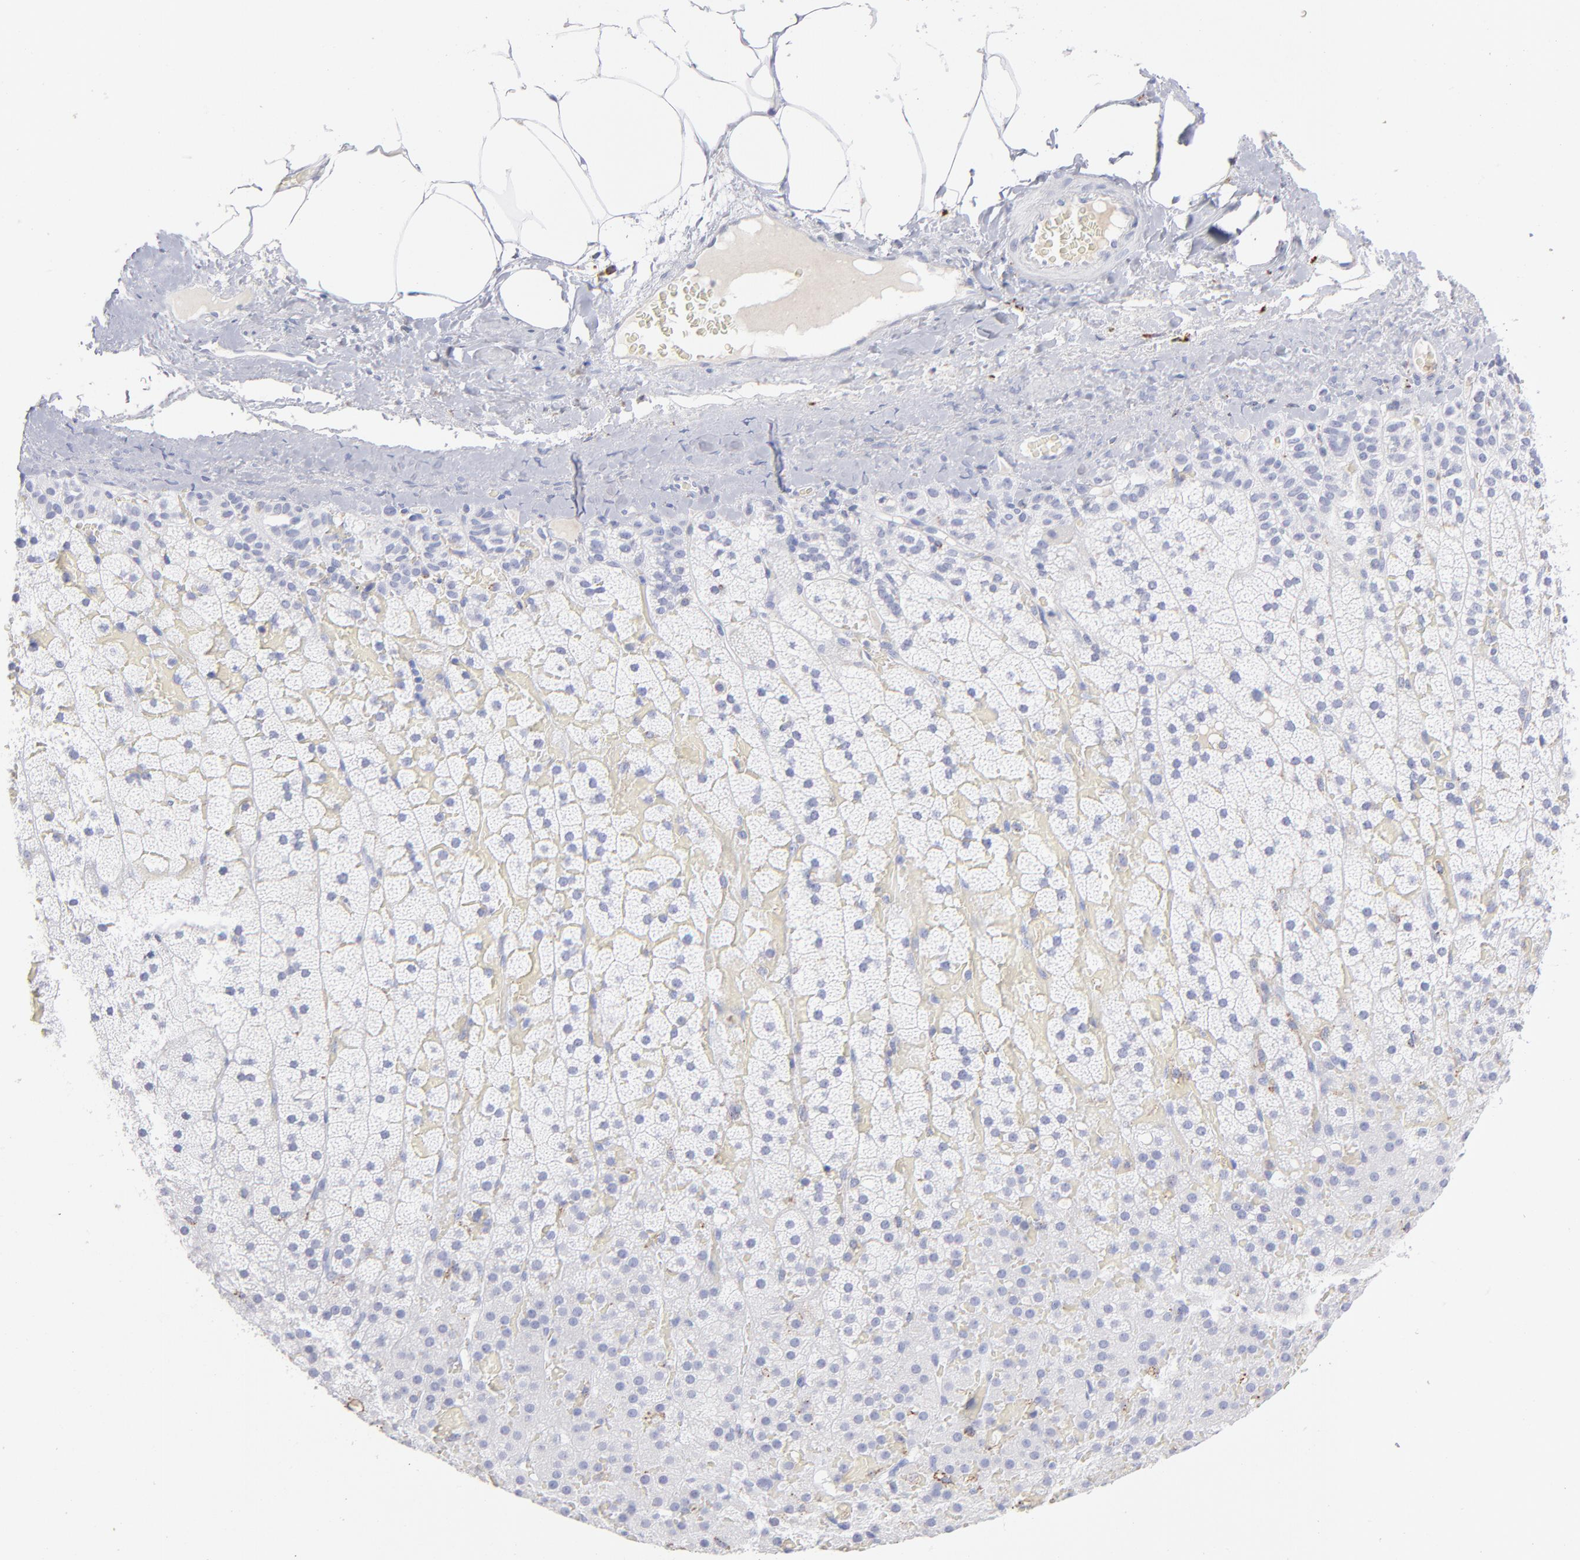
{"staining": {"intensity": "negative", "quantity": "none", "location": "none"}, "tissue": "adrenal gland", "cell_type": "Glandular cells", "image_type": "normal", "snomed": [{"axis": "morphology", "description": "Normal tissue, NOS"}, {"axis": "topography", "description": "Adrenal gland"}], "caption": "DAB (3,3'-diaminobenzidine) immunohistochemical staining of benign adrenal gland displays no significant positivity in glandular cells. (DAB immunohistochemistry (IHC) visualized using brightfield microscopy, high magnification).", "gene": "HP", "patient": {"sex": "male", "age": 35}}